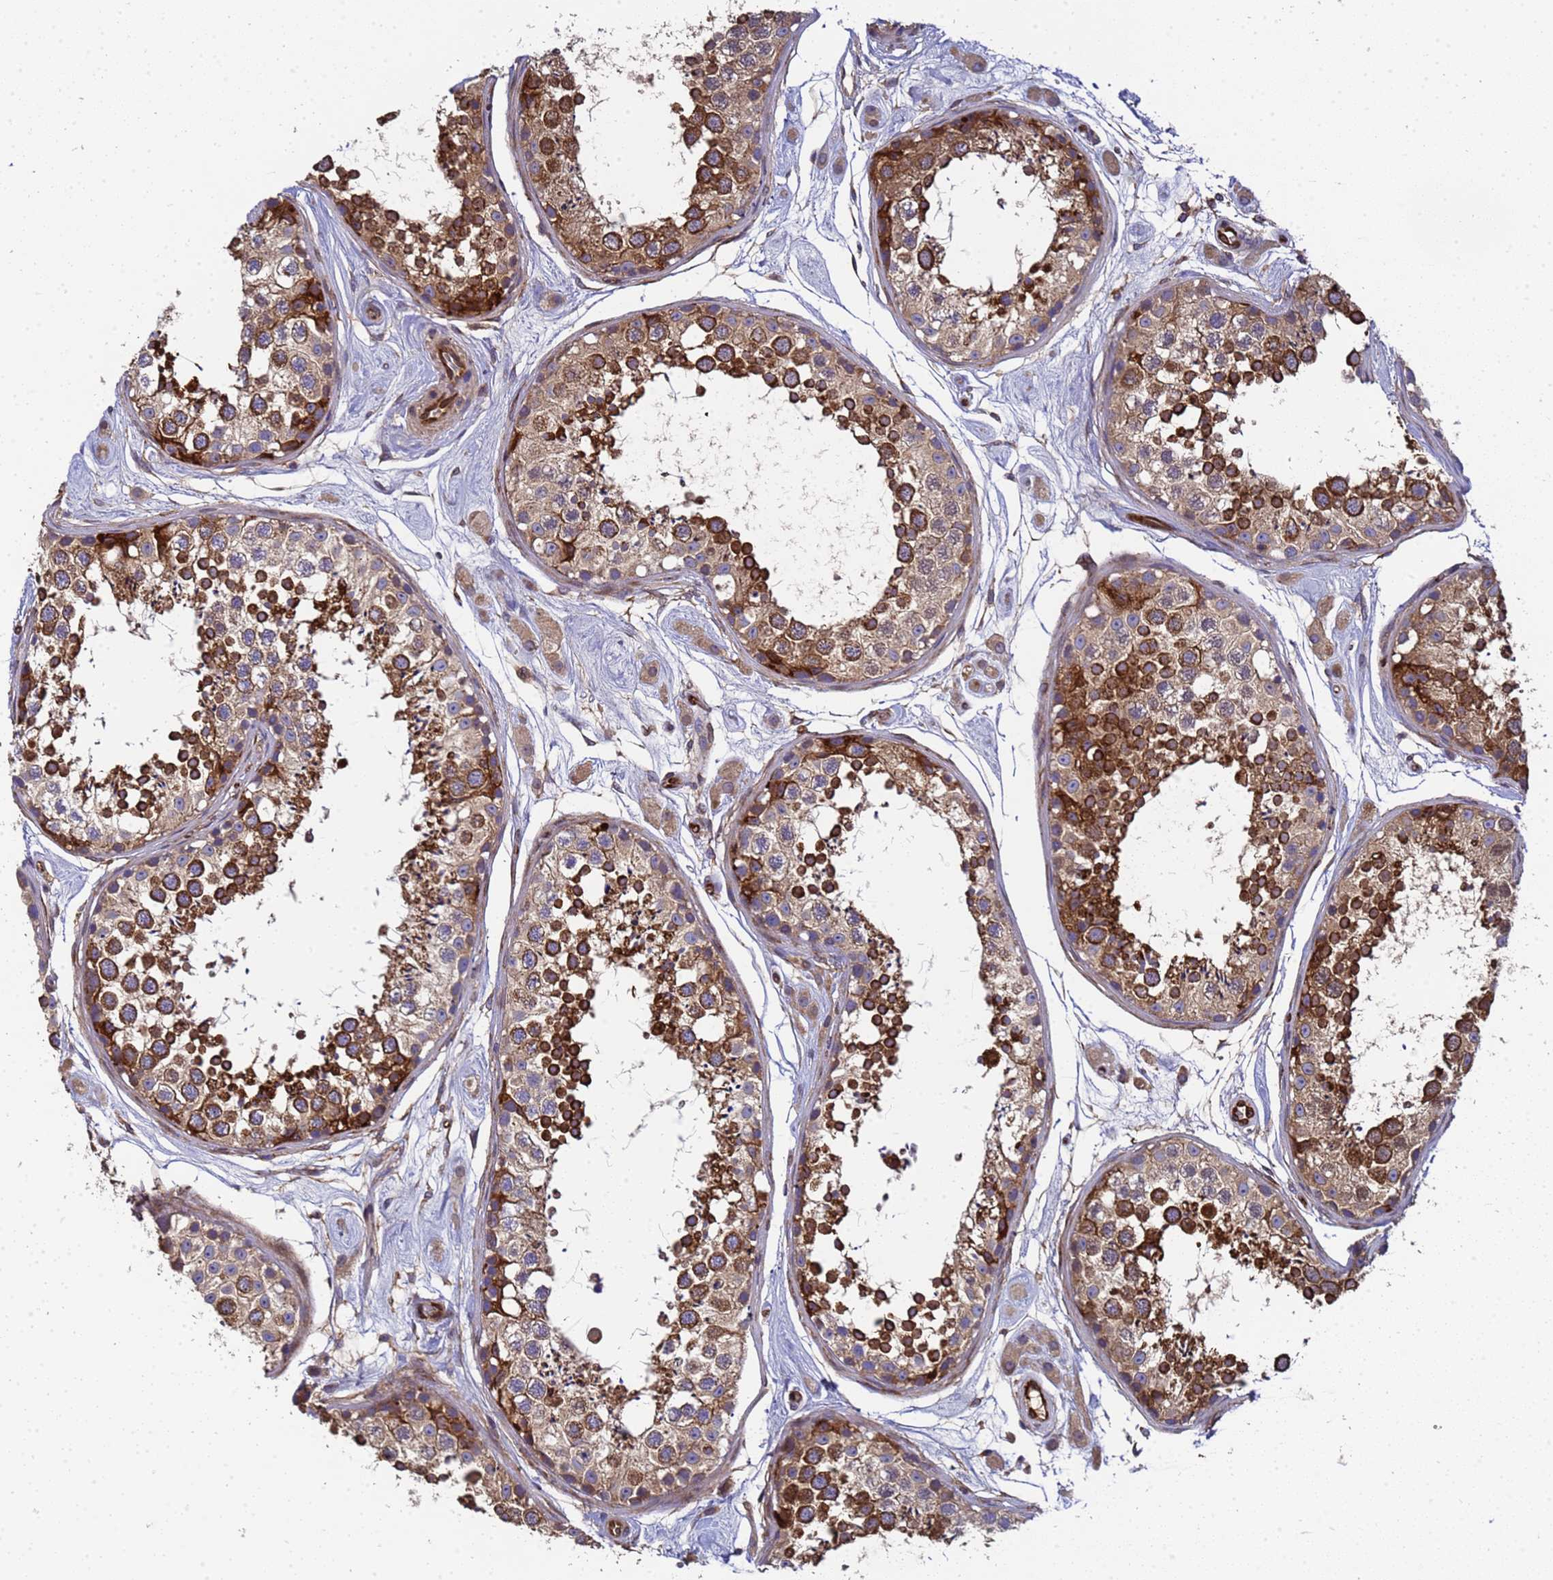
{"staining": {"intensity": "strong", "quantity": "25%-75%", "location": "cytoplasmic/membranous"}, "tissue": "testis", "cell_type": "Cells in seminiferous ducts", "image_type": "normal", "snomed": [{"axis": "morphology", "description": "Normal tissue, NOS"}, {"axis": "topography", "description": "Testis"}], "caption": "Immunohistochemical staining of normal testis demonstrates high levels of strong cytoplasmic/membranous staining in approximately 25%-75% of cells in seminiferous ducts.", "gene": "MOCS1", "patient": {"sex": "male", "age": 25}}